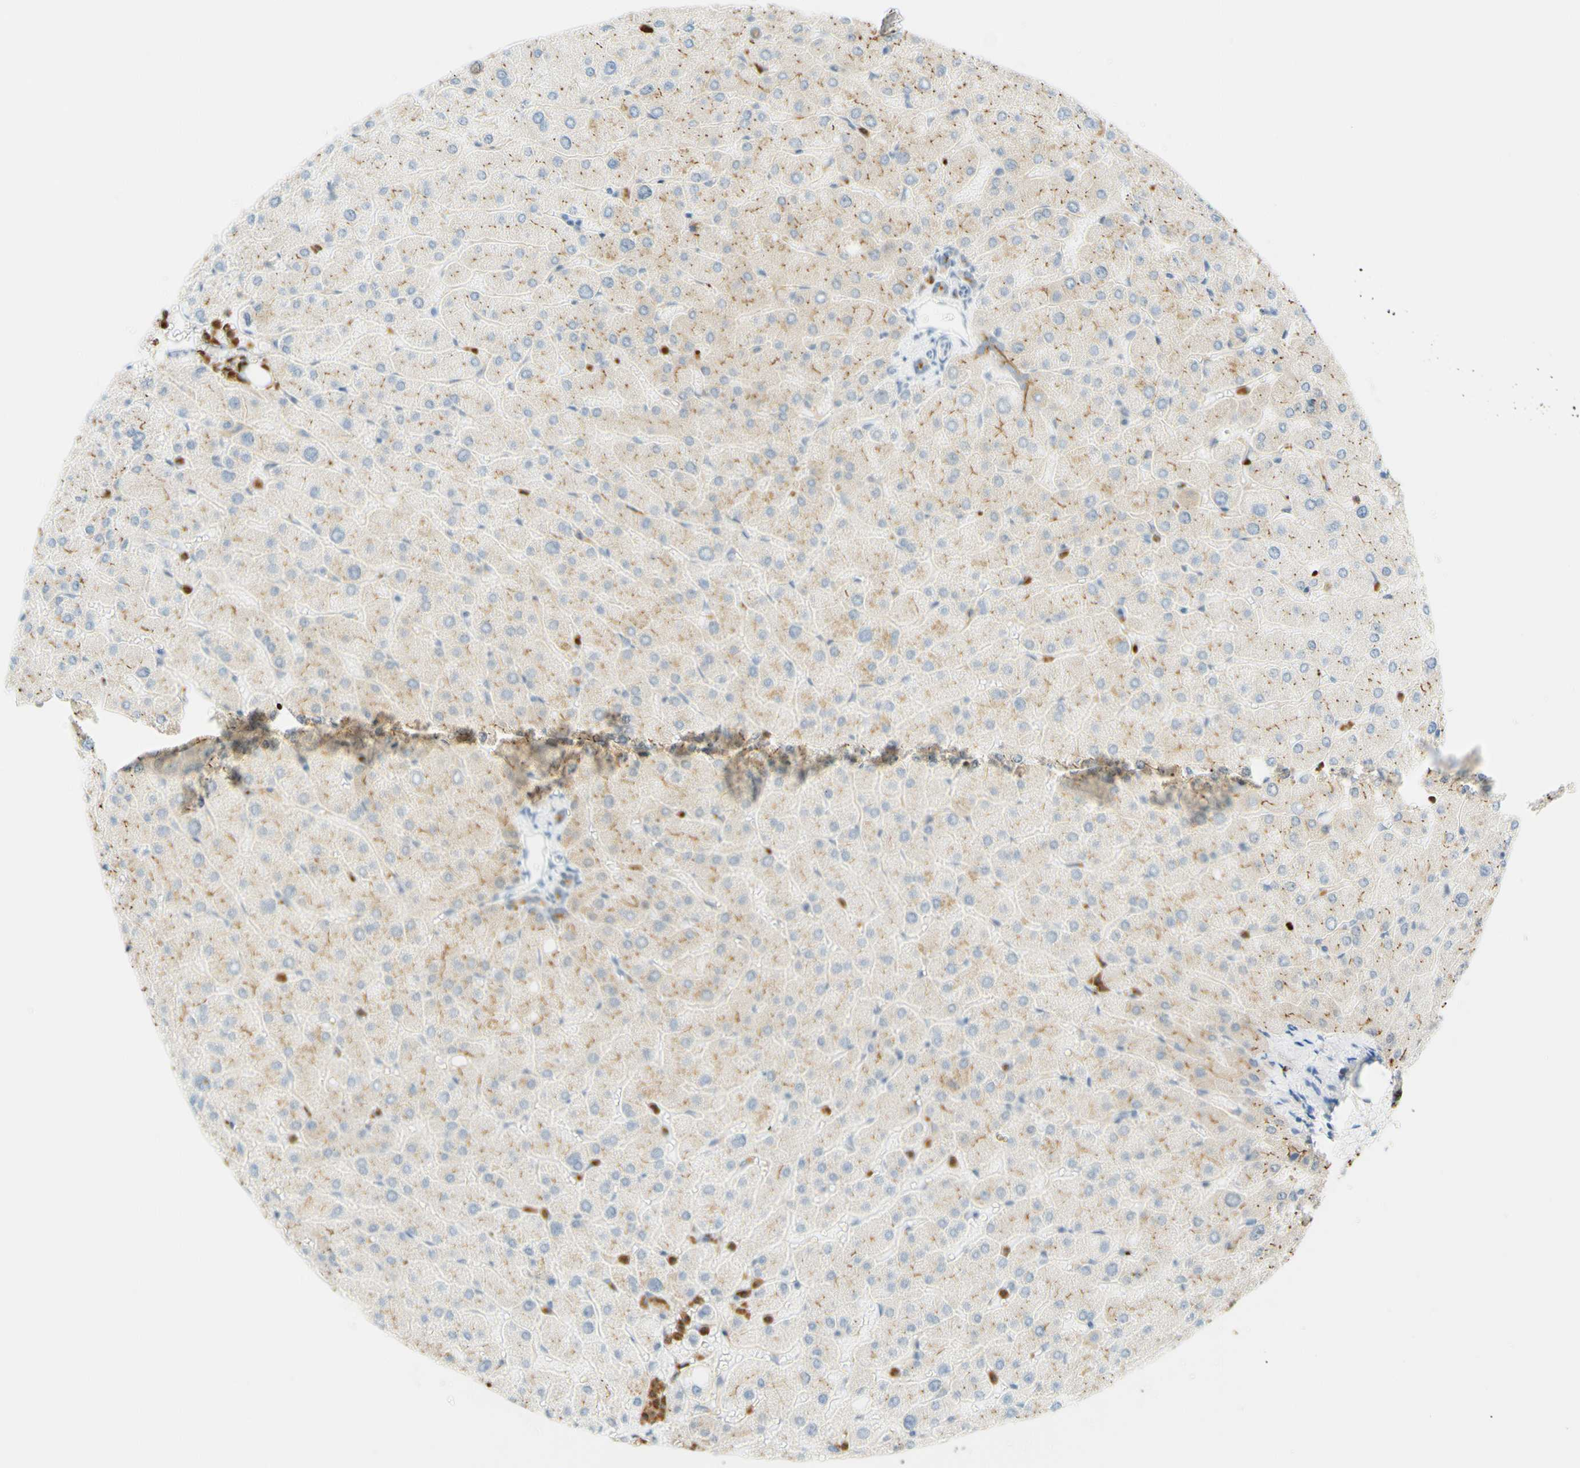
{"staining": {"intensity": "weak", "quantity": ">75%", "location": "cytoplasmic/membranous"}, "tissue": "liver", "cell_type": "Cholangiocytes", "image_type": "normal", "snomed": [{"axis": "morphology", "description": "Normal tissue, NOS"}, {"axis": "topography", "description": "Liver"}], "caption": "An image showing weak cytoplasmic/membranous staining in approximately >75% of cholangiocytes in unremarkable liver, as visualized by brown immunohistochemical staining.", "gene": "TREM2", "patient": {"sex": "male", "age": 55}}